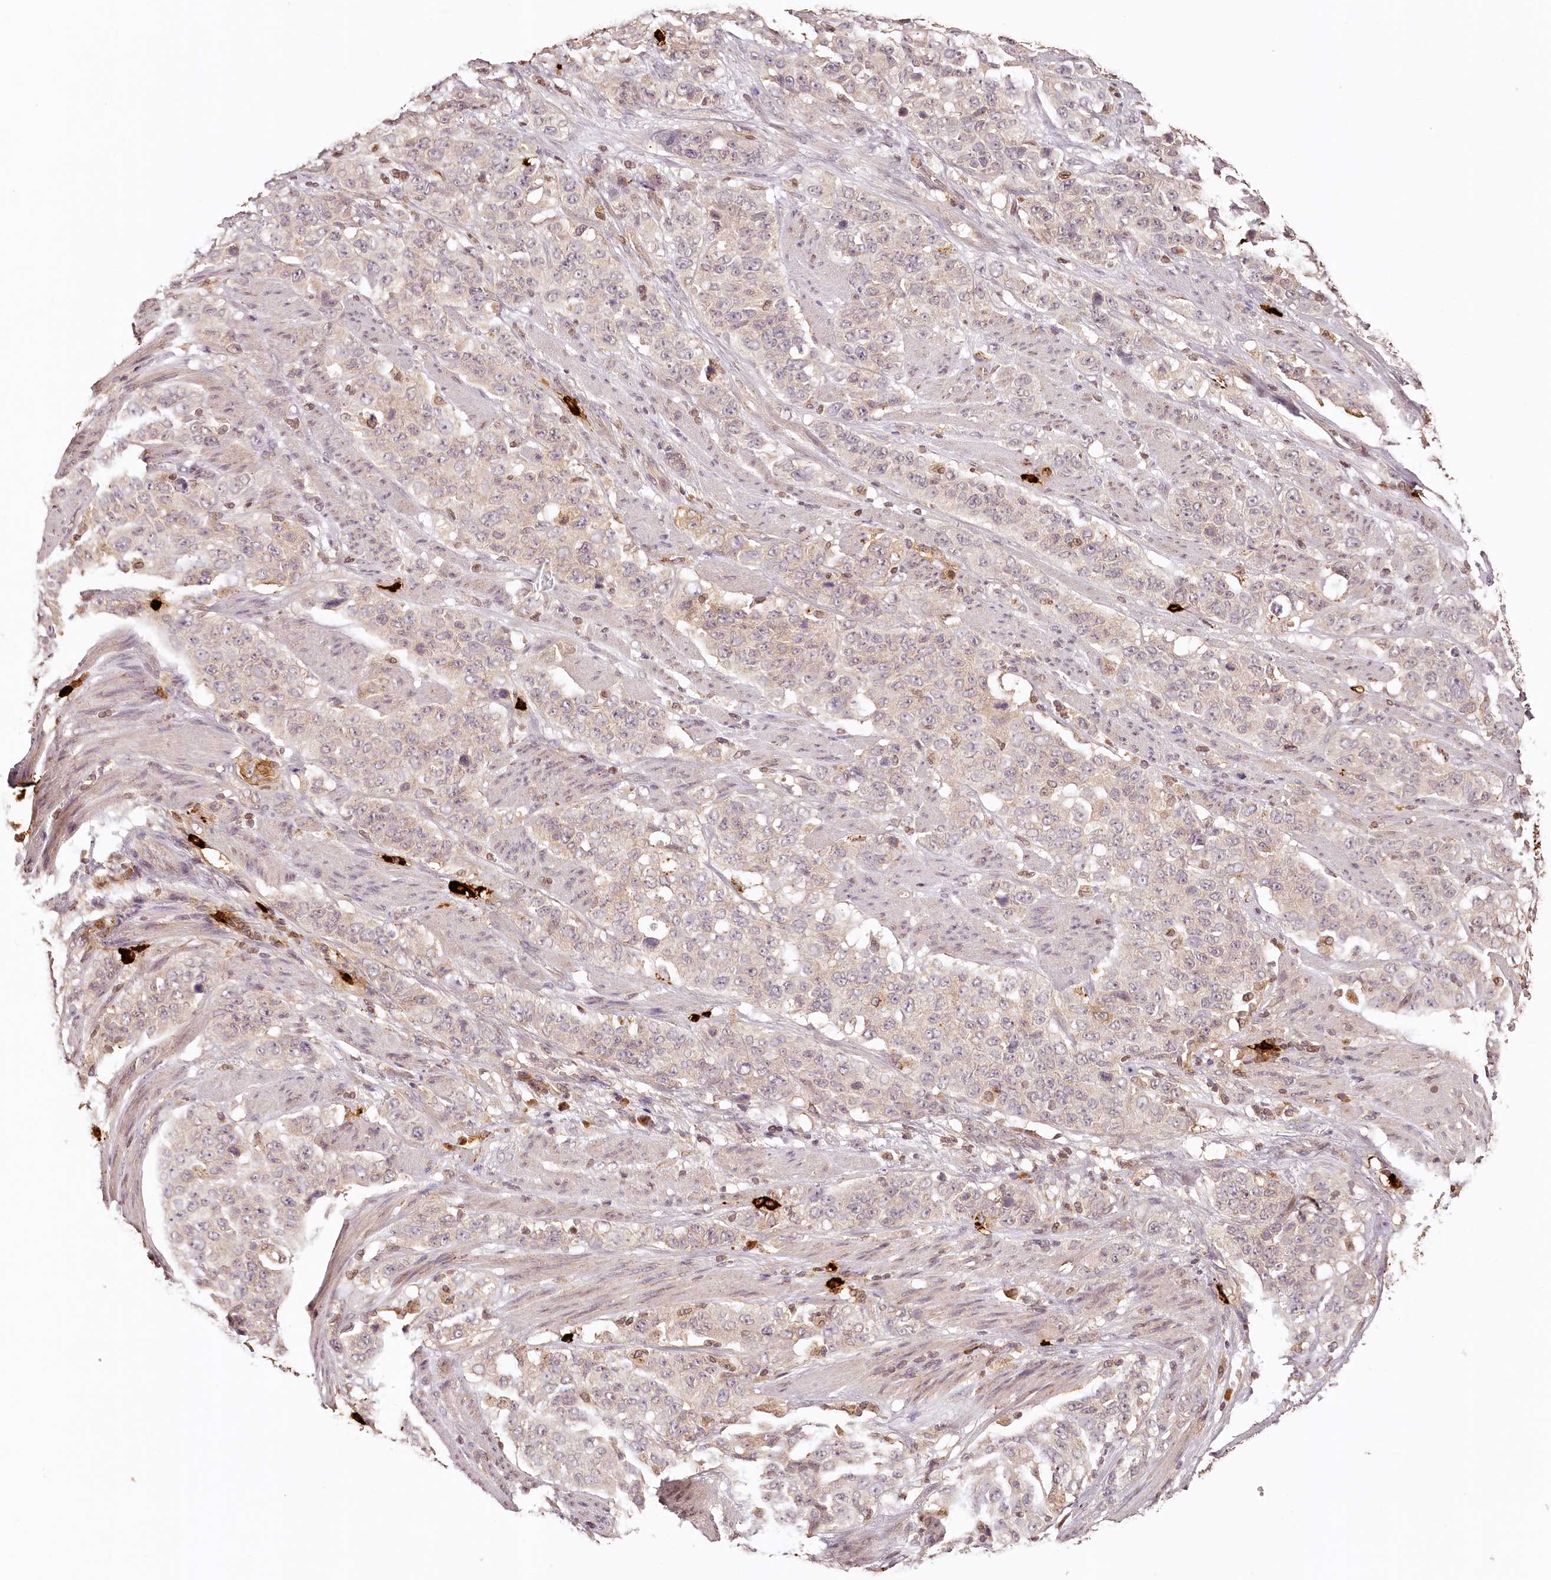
{"staining": {"intensity": "weak", "quantity": "<25%", "location": "nuclear"}, "tissue": "stomach cancer", "cell_type": "Tumor cells", "image_type": "cancer", "snomed": [{"axis": "morphology", "description": "Adenocarcinoma, NOS"}, {"axis": "topography", "description": "Stomach"}], "caption": "The immunohistochemistry micrograph has no significant staining in tumor cells of adenocarcinoma (stomach) tissue.", "gene": "SYNGR1", "patient": {"sex": "male", "age": 48}}